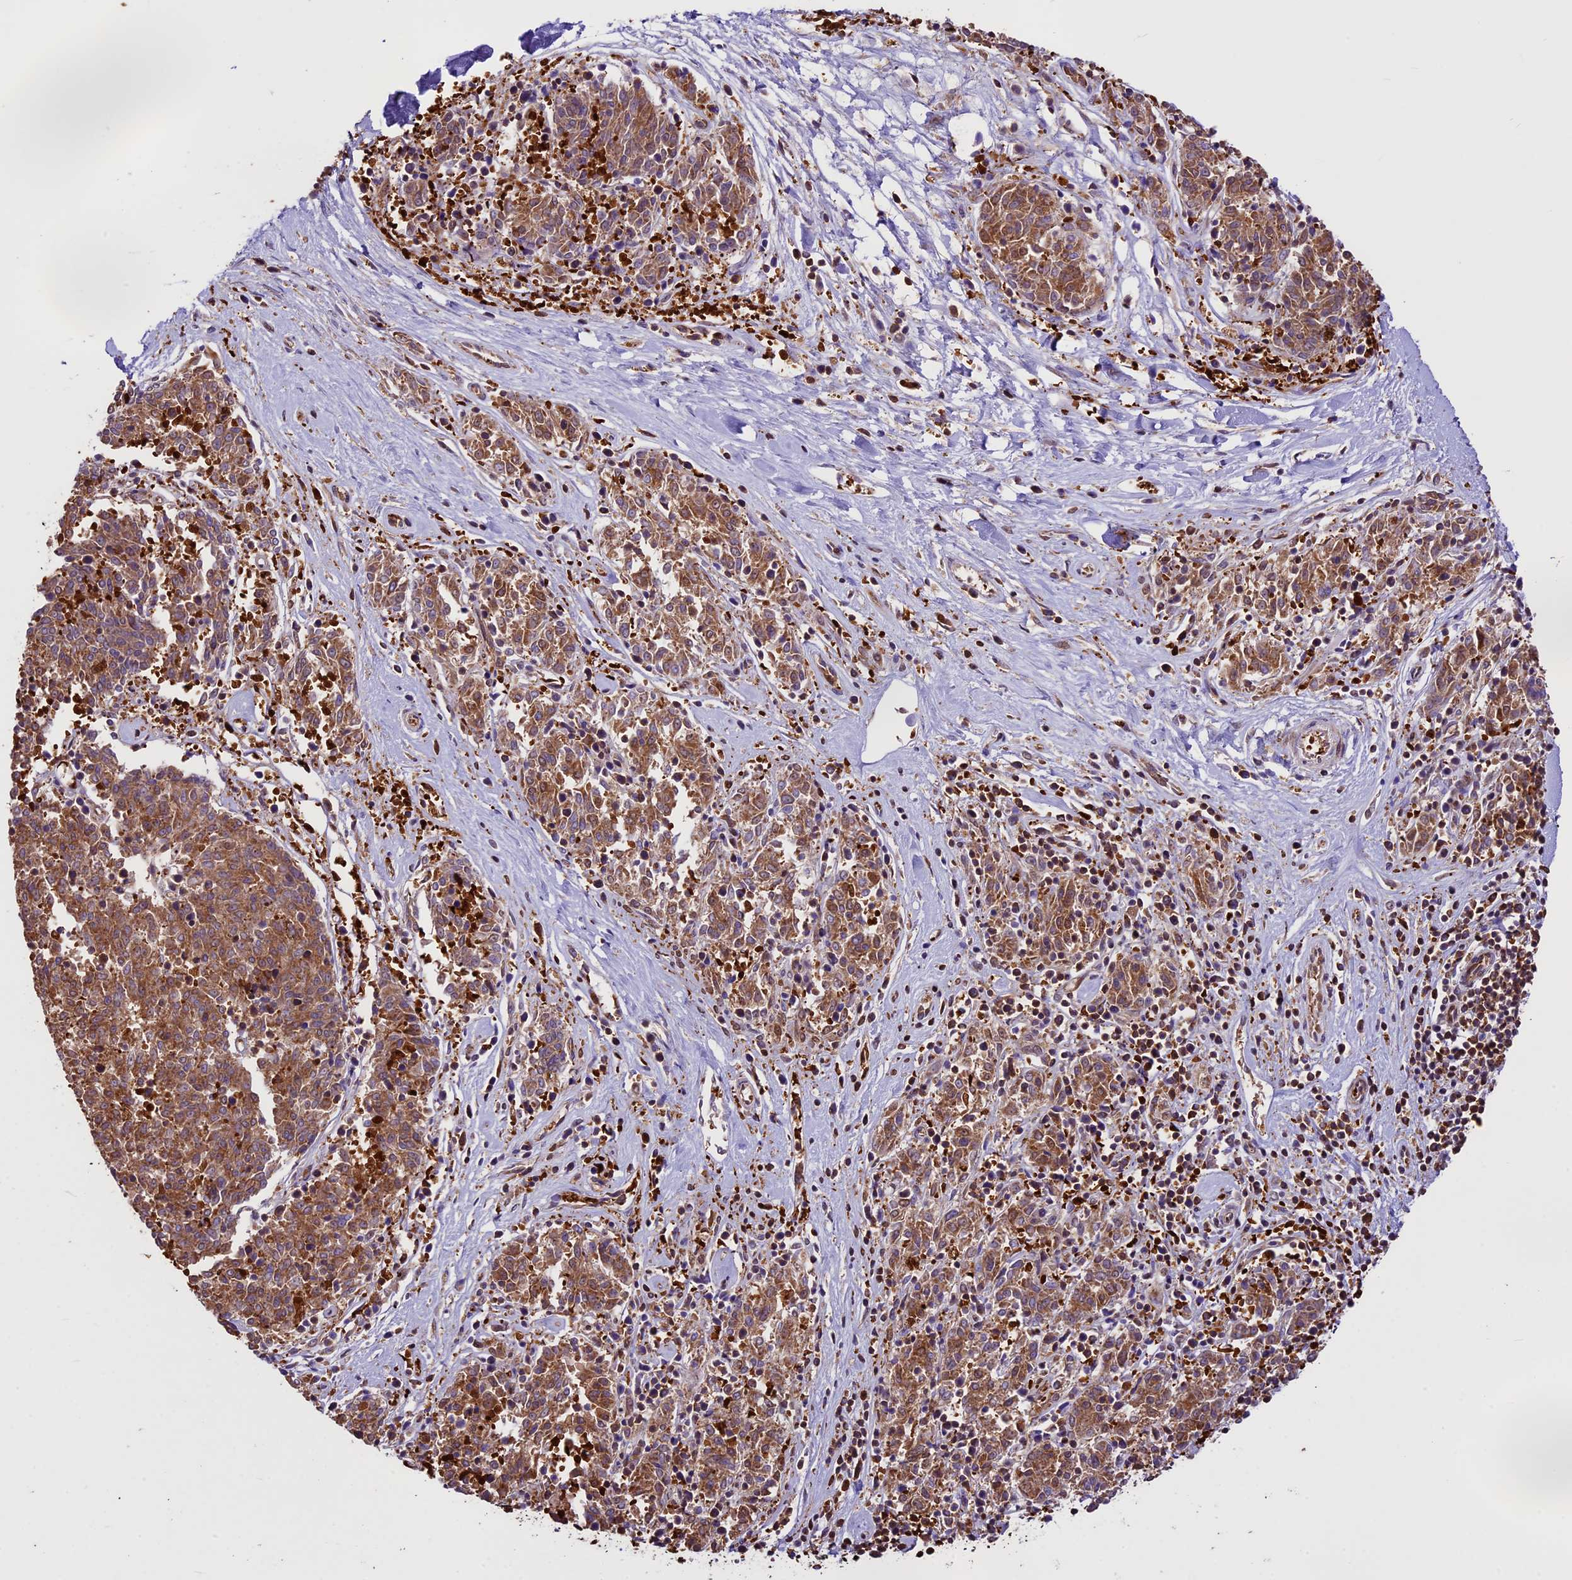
{"staining": {"intensity": "strong", "quantity": ">75%", "location": "cytoplasmic/membranous"}, "tissue": "melanoma", "cell_type": "Tumor cells", "image_type": "cancer", "snomed": [{"axis": "morphology", "description": "Malignant melanoma, NOS"}, {"axis": "topography", "description": "Skin"}], "caption": "Immunohistochemical staining of human melanoma demonstrates strong cytoplasmic/membranous protein positivity in approximately >75% of tumor cells.", "gene": "KARS1", "patient": {"sex": "female", "age": 72}}